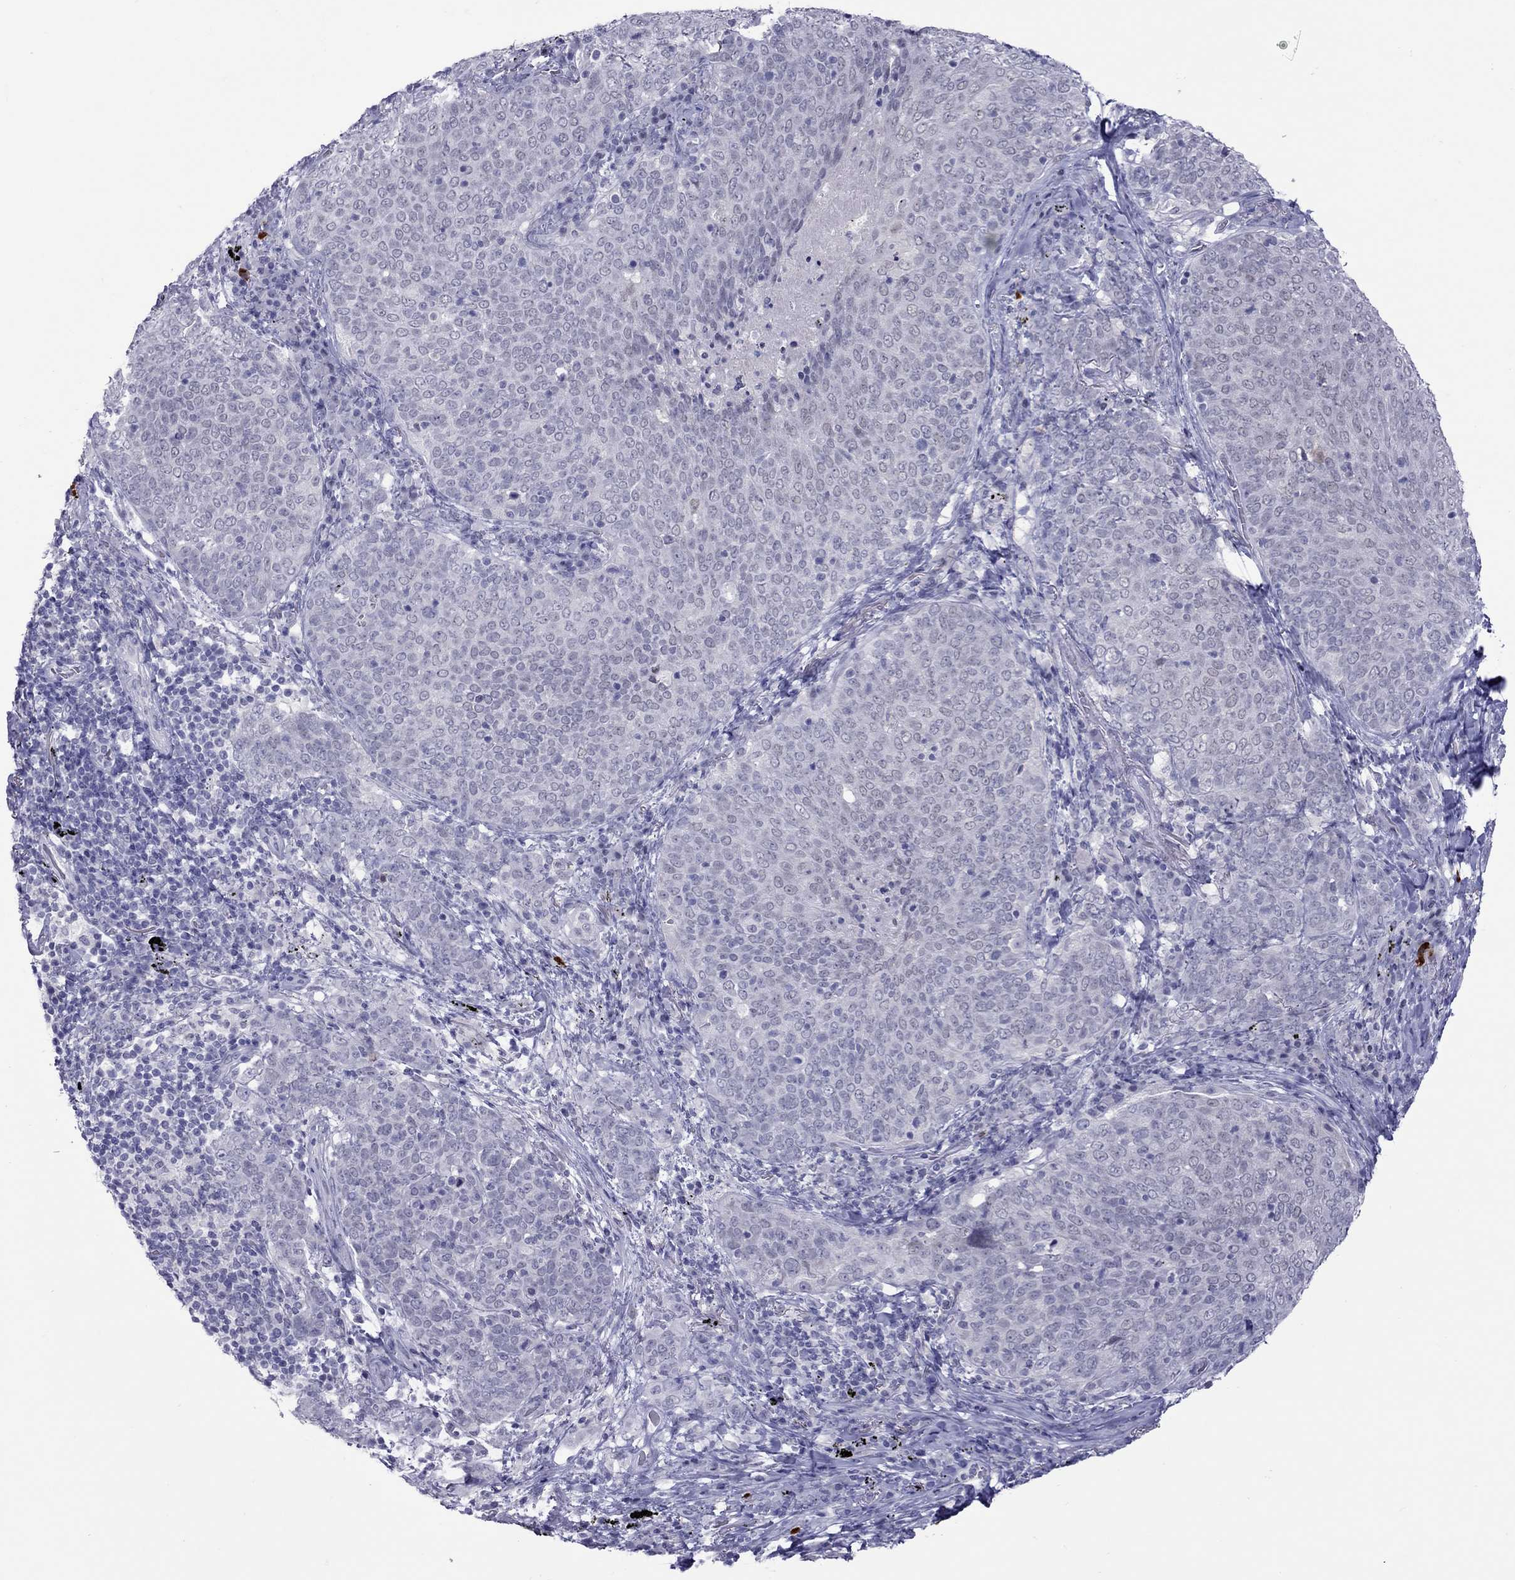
{"staining": {"intensity": "negative", "quantity": "none", "location": "none"}, "tissue": "lung cancer", "cell_type": "Tumor cells", "image_type": "cancer", "snomed": [{"axis": "morphology", "description": "Squamous cell carcinoma, NOS"}, {"axis": "topography", "description": "Lung"}], "caption": "Lung squamous cell carcinoma was stained to show a protein in brown. There is no significant positivity in tumor cells.", "gene": "CHRNB3", "patient": {"sex": "male", "age": 82}}